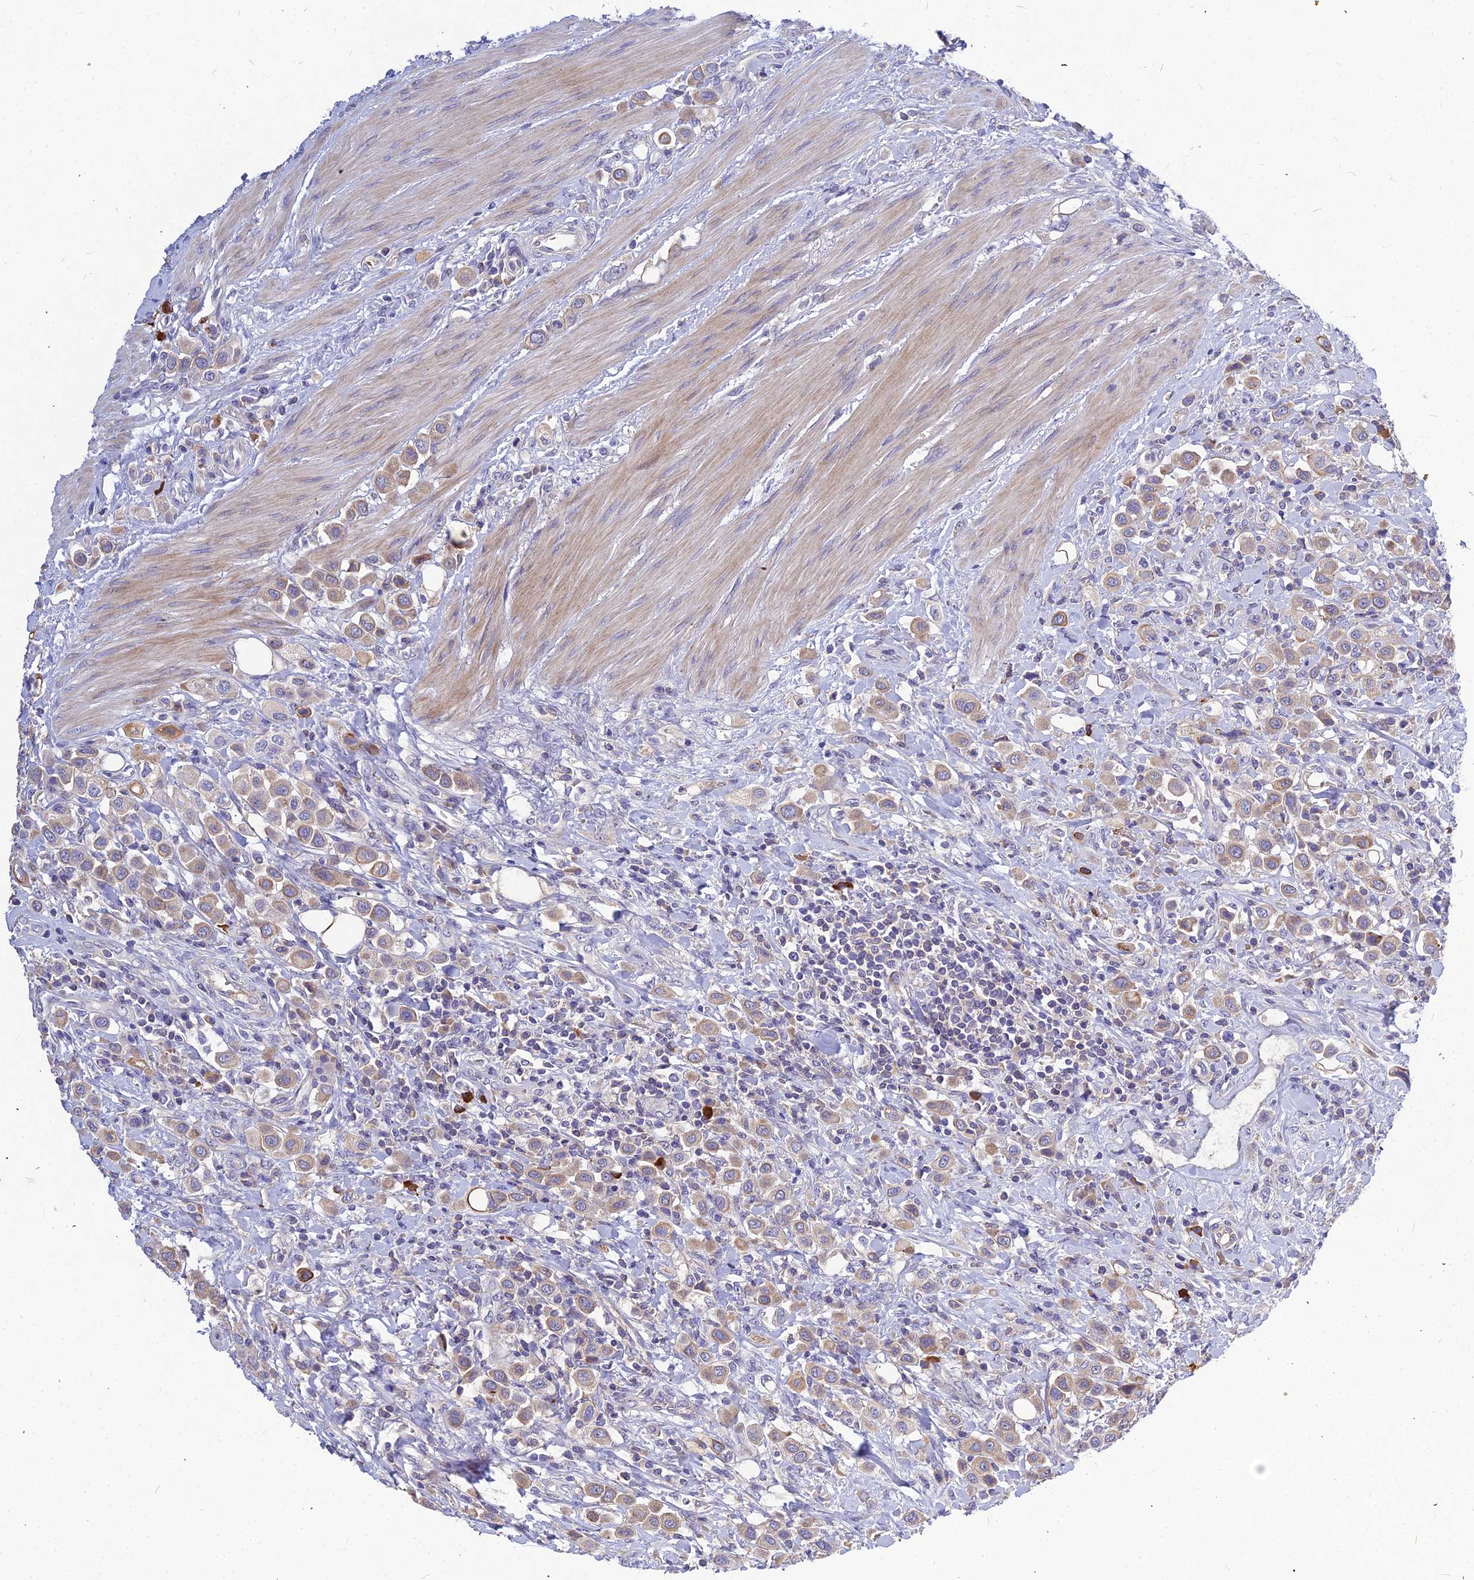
{"staining": {"intensity": "weak", "quantity": ">75%", "location": "cytoplasmic/membranous"}, "tissue": "urothelial cancer", "cell_type": "Tumor cells", "image_type": "cancer", "snomed": [{"axis": "morphology", "description": "Urothelial carcinoma, High grade"}, {"axis": "topography", "description": "Urinary bladder"}], "caption": "Weak cytoplasmic/membranous protein expression is present in about >75% of tumor cells in urothelial cancer. The staining was performed using DAB (3,3'-diaminobenzidine) to visualize the protein expression in brown, while the nuclei were stained in blue with hematoxylin (Magnification: 20x).", "gene": "DMRTA1", "patient": {"sex": "male", "age": 50}}